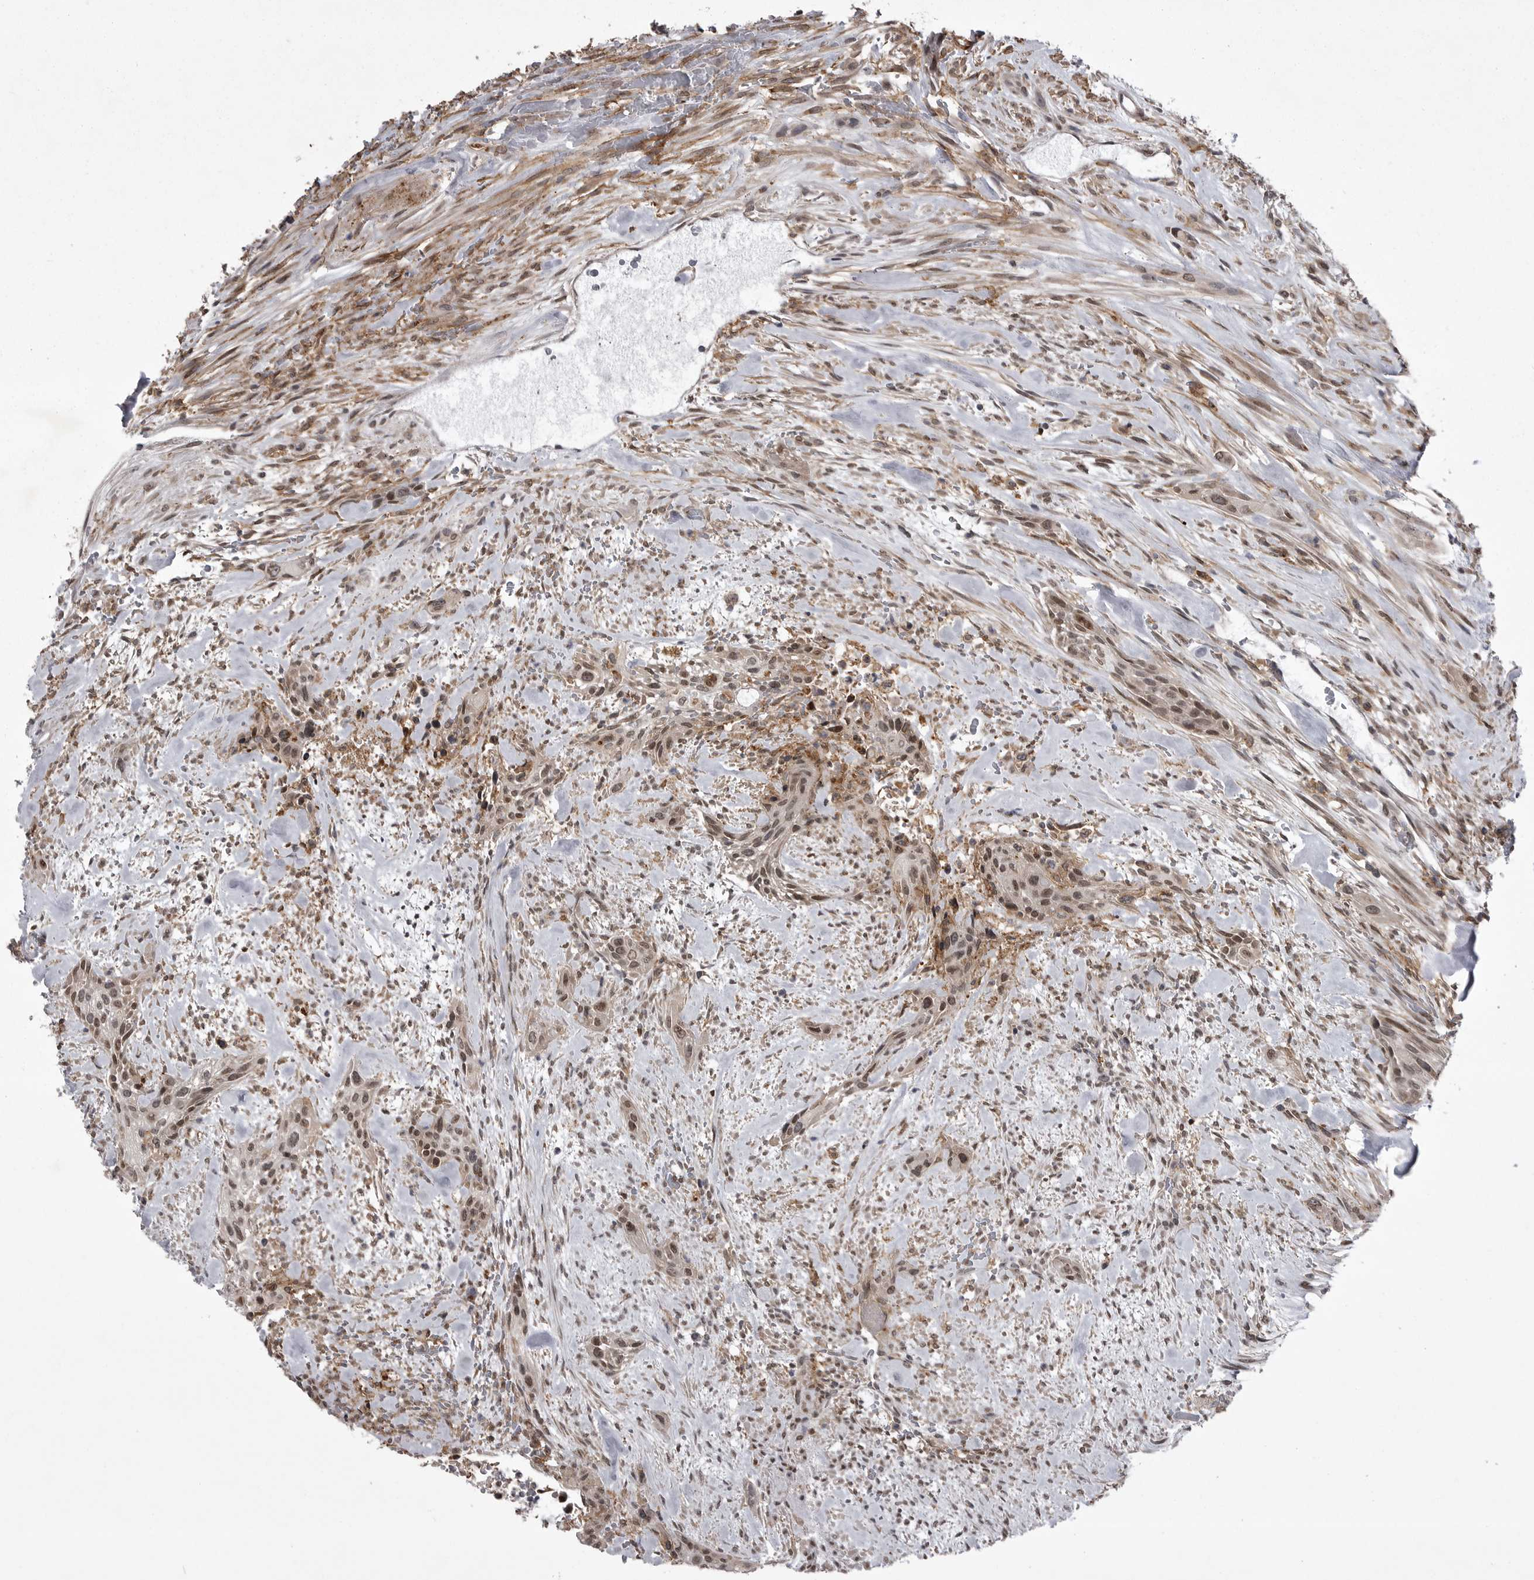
{"staining": {"intensity": "moderate", "quantity": ">75%", "location": "cytoplasmic/membranous,nuclear"}, "tissue": "urothelial cancer", "cell_type": "Tumor cells", "image_type": "cancer", "snomed": [{"axis": "morphology", "description": "Urothelial carcinoma, High grade"}, {"axis": "topography", "description": "Urinary bladder"}], "caption": "High-grade urothelial carcinoma stained for a protein demonstrates moderate cytoplasmic/membranous and nuclear positivity in tumor cells. The staining was performed using DAB (3,3'-diaminobenzidine), with brown indicating positive protein expression. Nuclei are stained blue with hematoxylin.", "gene": "ABL1", "patient": {"sex": "male", "age": 35}}